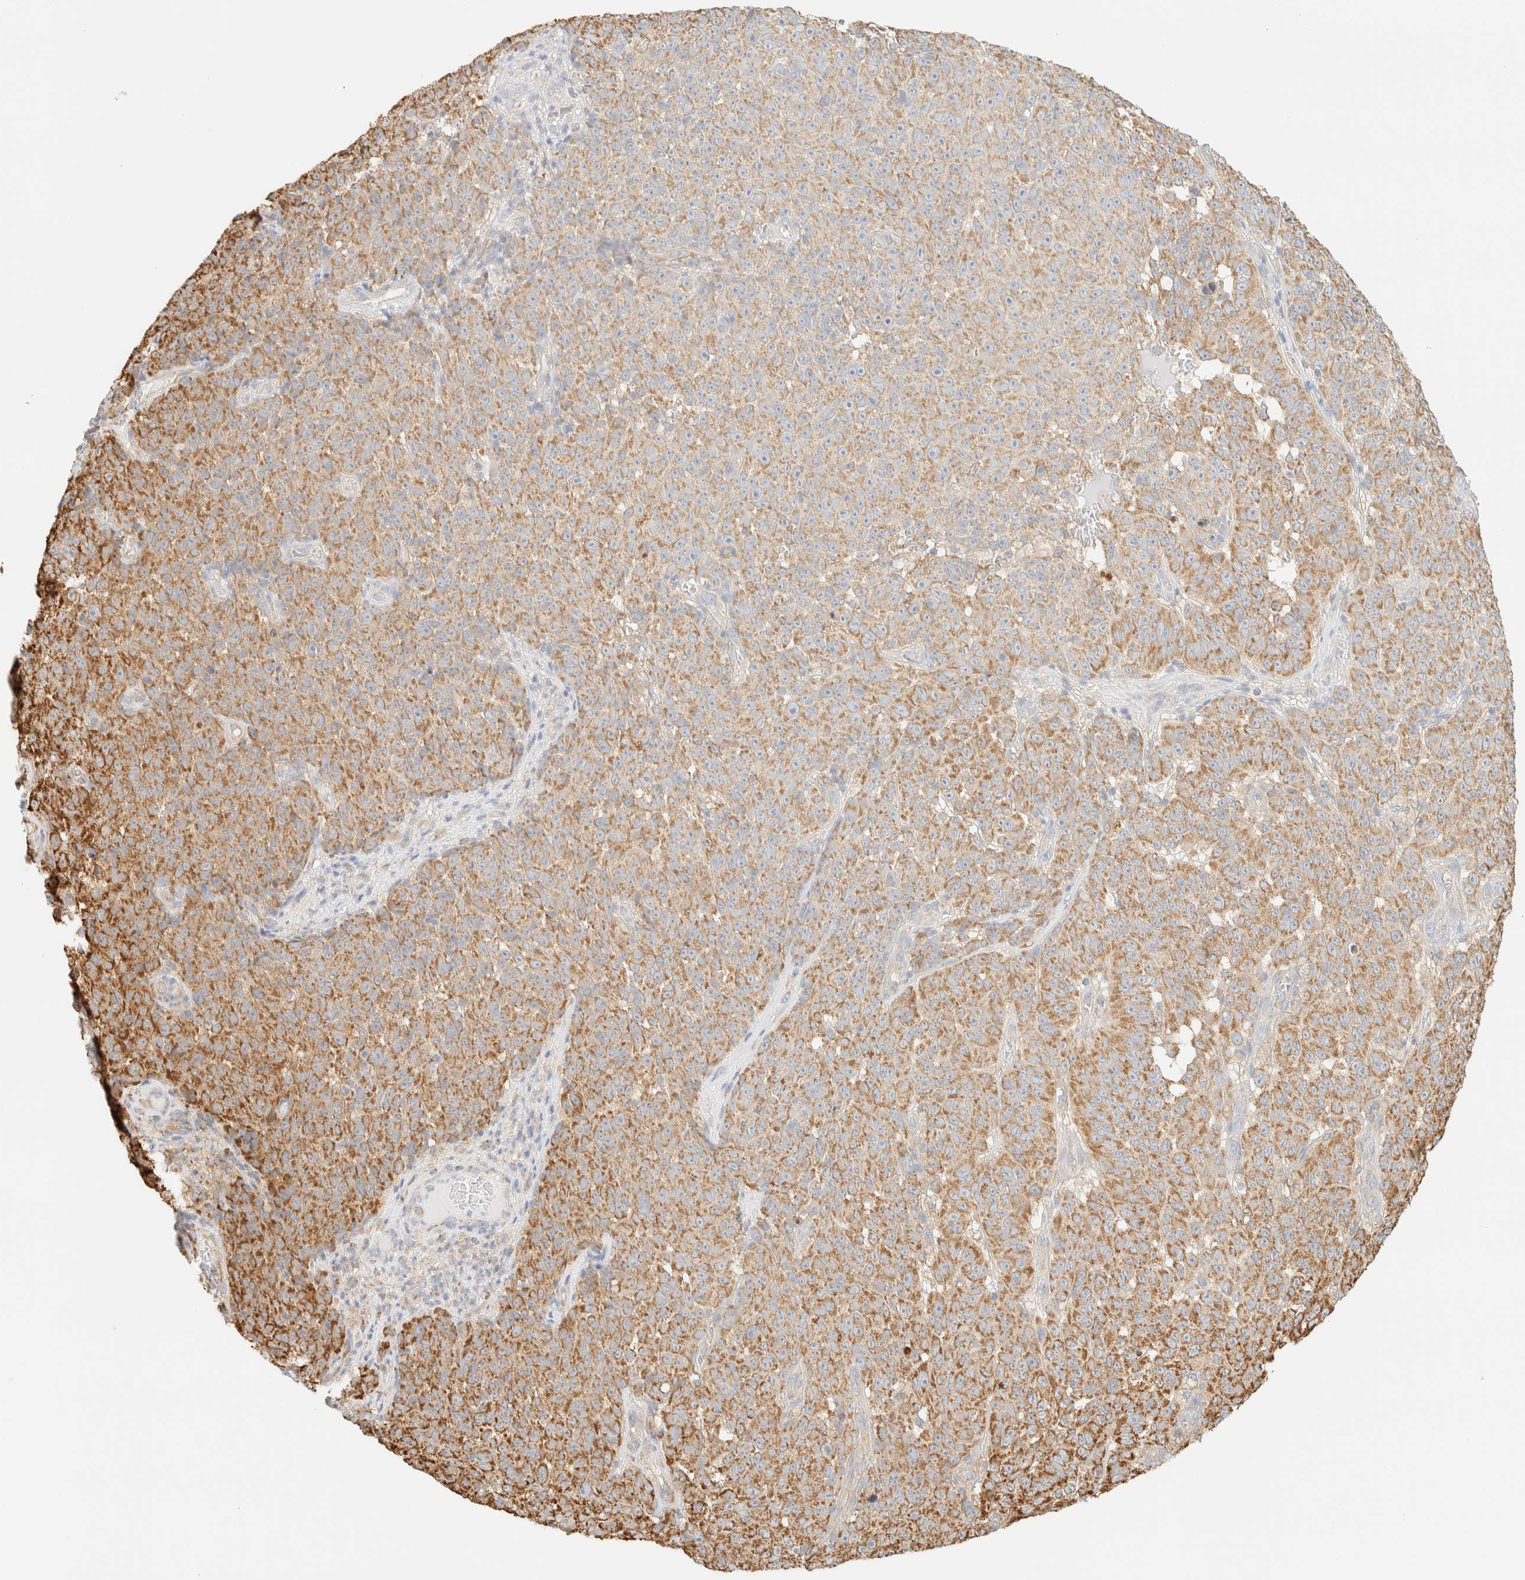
{"staining": {"intensity": "moderate", "quantity": ">75%", "location": "cytoplasmic/membranous"}, "tissue": "melanoma", "cell_type": "Tumor cells", "image_type": "cancer", "snomed": [{"axis": "morphology", "description": "Malignant melanoma, NOS"}, {"axis": "topography", "description": "Skin"}], "caption": "Malignant melanoma was stained to show a protein in brown. There is medium levels of moderate cytoplasmic/membranous positivity in about >75% of tumor cells.", "gene": "APBB2", "patient": {"sex": "female", "age": 82}}